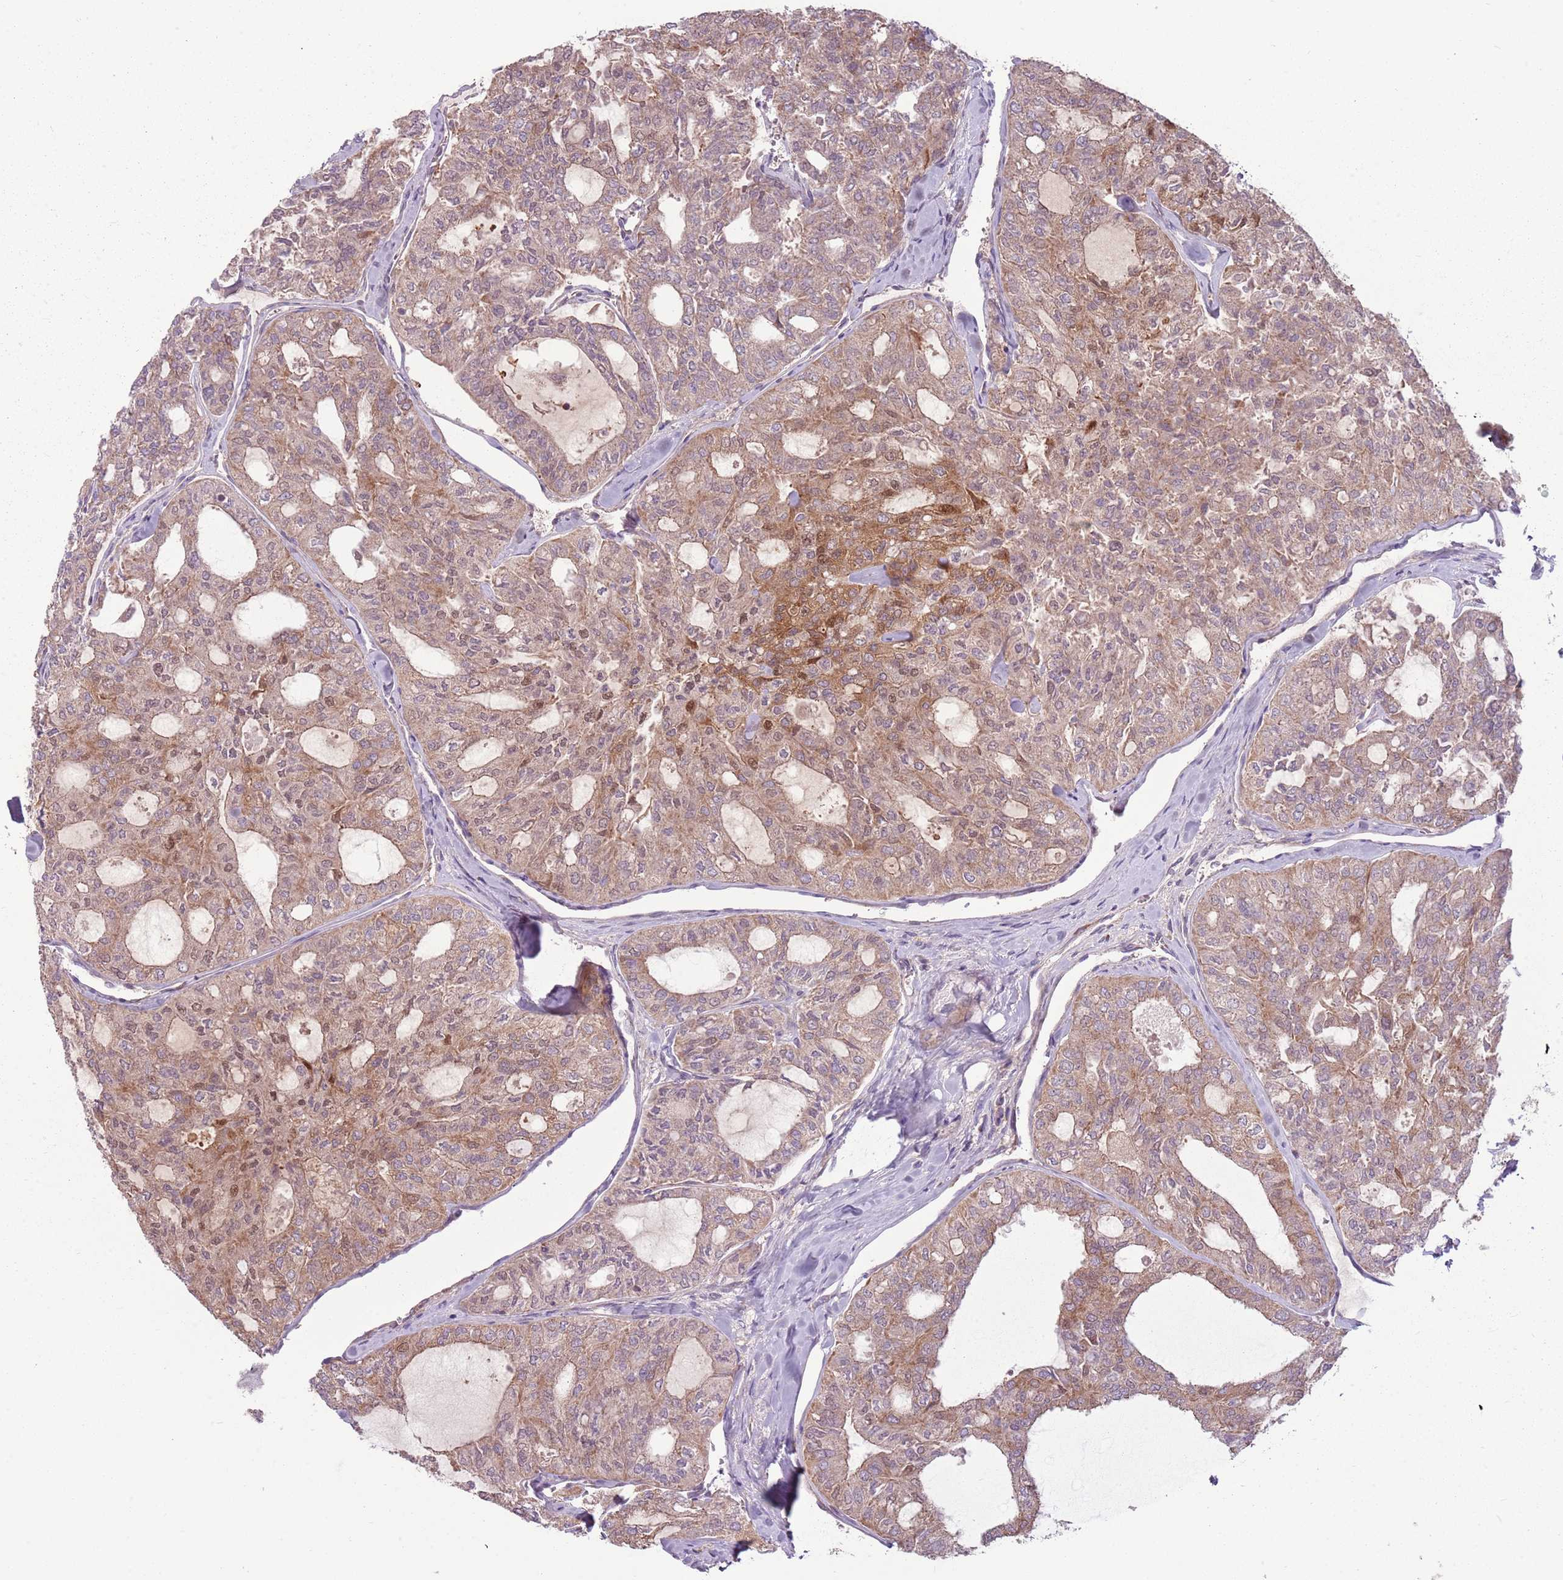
{"staining": {"intensity": "moderate", "quantity": ">75%", "location": "cytoplasmic/membranous,nuclear"}, "tissue": "thyroid cancer", "cell_type": "Tumor cells", "image_type": "cancer", "snomed": [{"axis": "morphology", "description": "Follicular adenoma carcinoma, NOS"}, {"axis": "topography", "description": "Thyroid gland"}], "caption": "Protein expression analysis of thyroid cancer shows moderate cytoplasmic/membranous and nuclear positivity in about >75% of tumor cells.", "gene": "RPL21", "patient": {"sex": "male", "age": 75}}